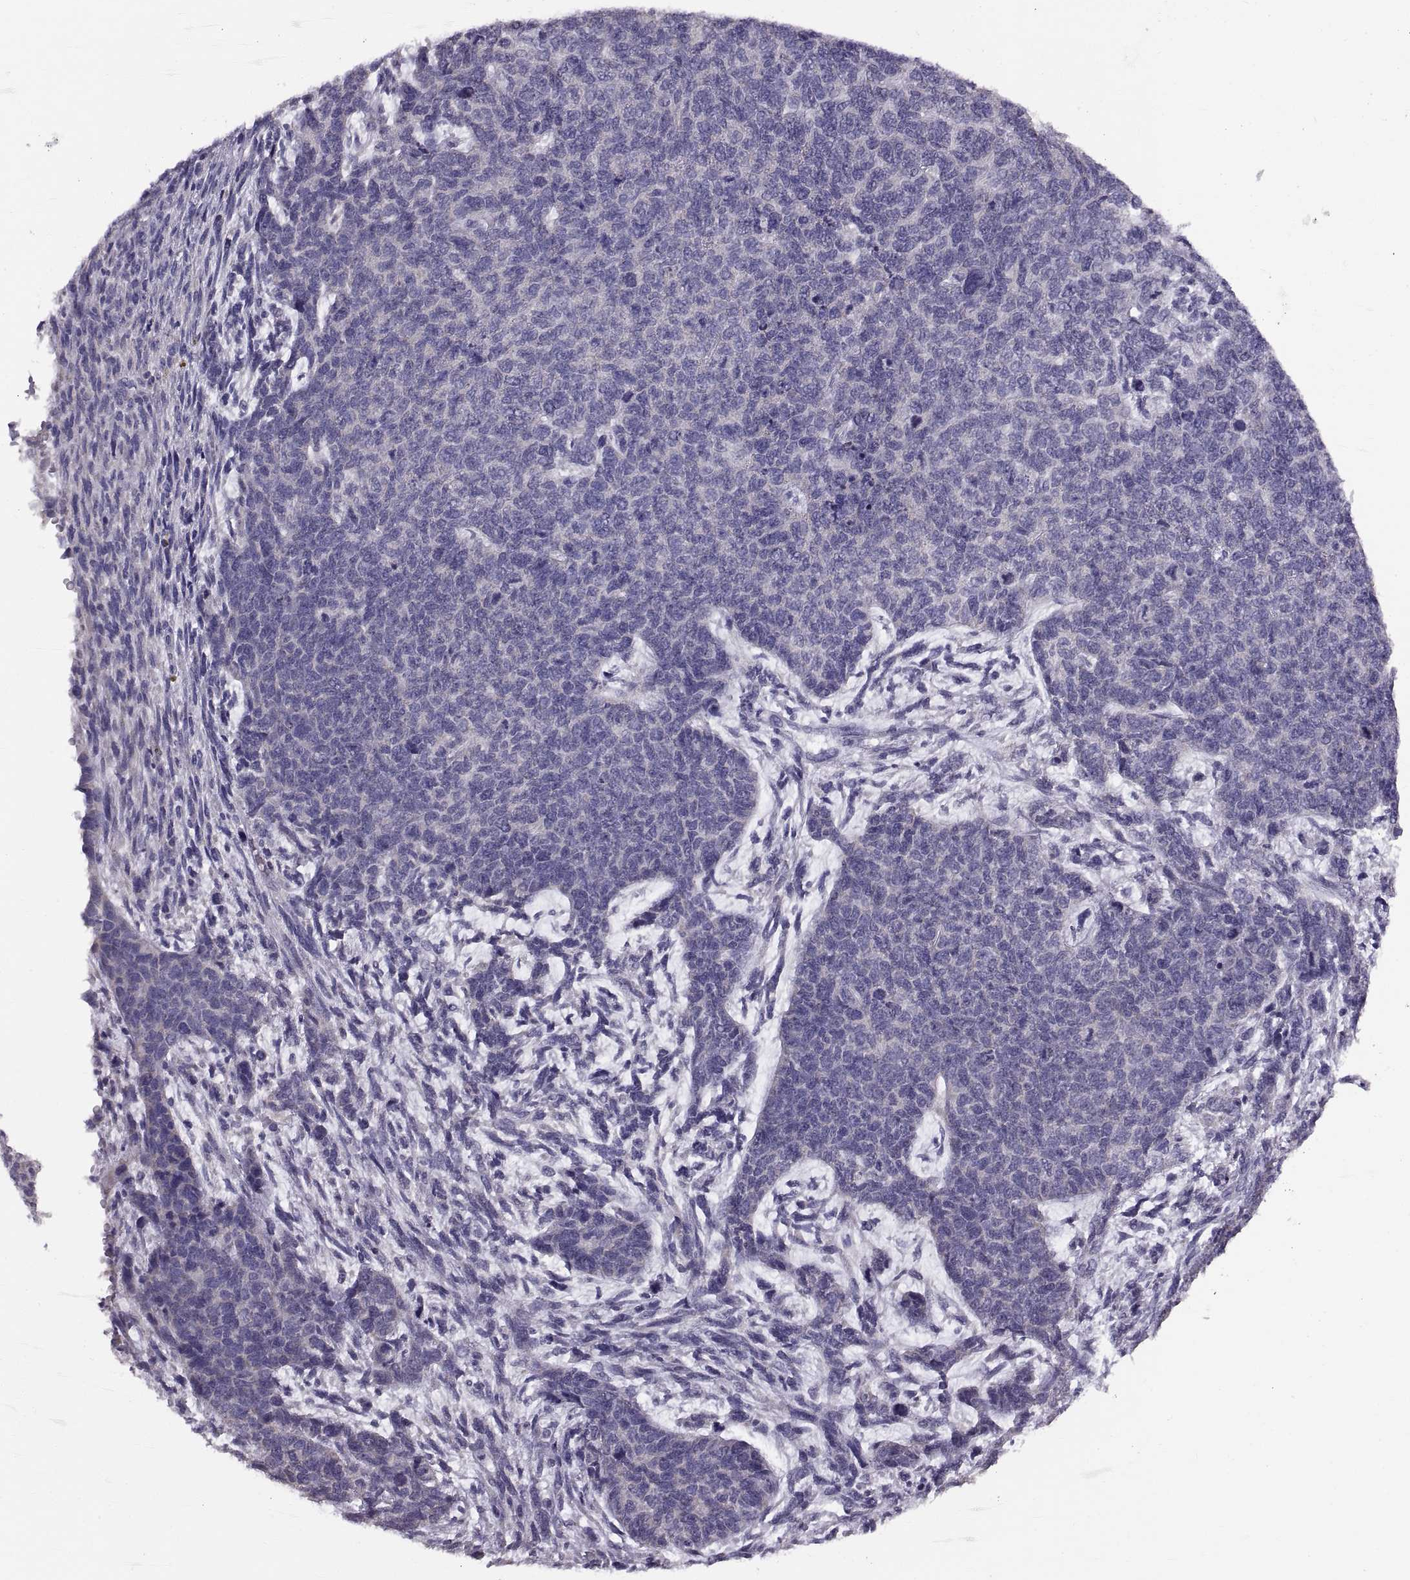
{"staining": {"intensity": "negative", "quantity": "none", "location": "none"}, "tissue": "cervical cancer", "cell_type": "Tumor cells", "image_type": "cancer", "snomed": [{"axis": "morphology", "description": "Squamous cell carcinoma, NOS"}, {"axis": "topography", "description": "Cervix"}], "caption": "DAB immunohistochemical staining of cervical squamous cell carcinoma demonstrates no significant positivity in tumor cells. Nuclei are stained in blue.", "gene": "WBP2NL", "patient": {"sex": "female", "age": 63}}